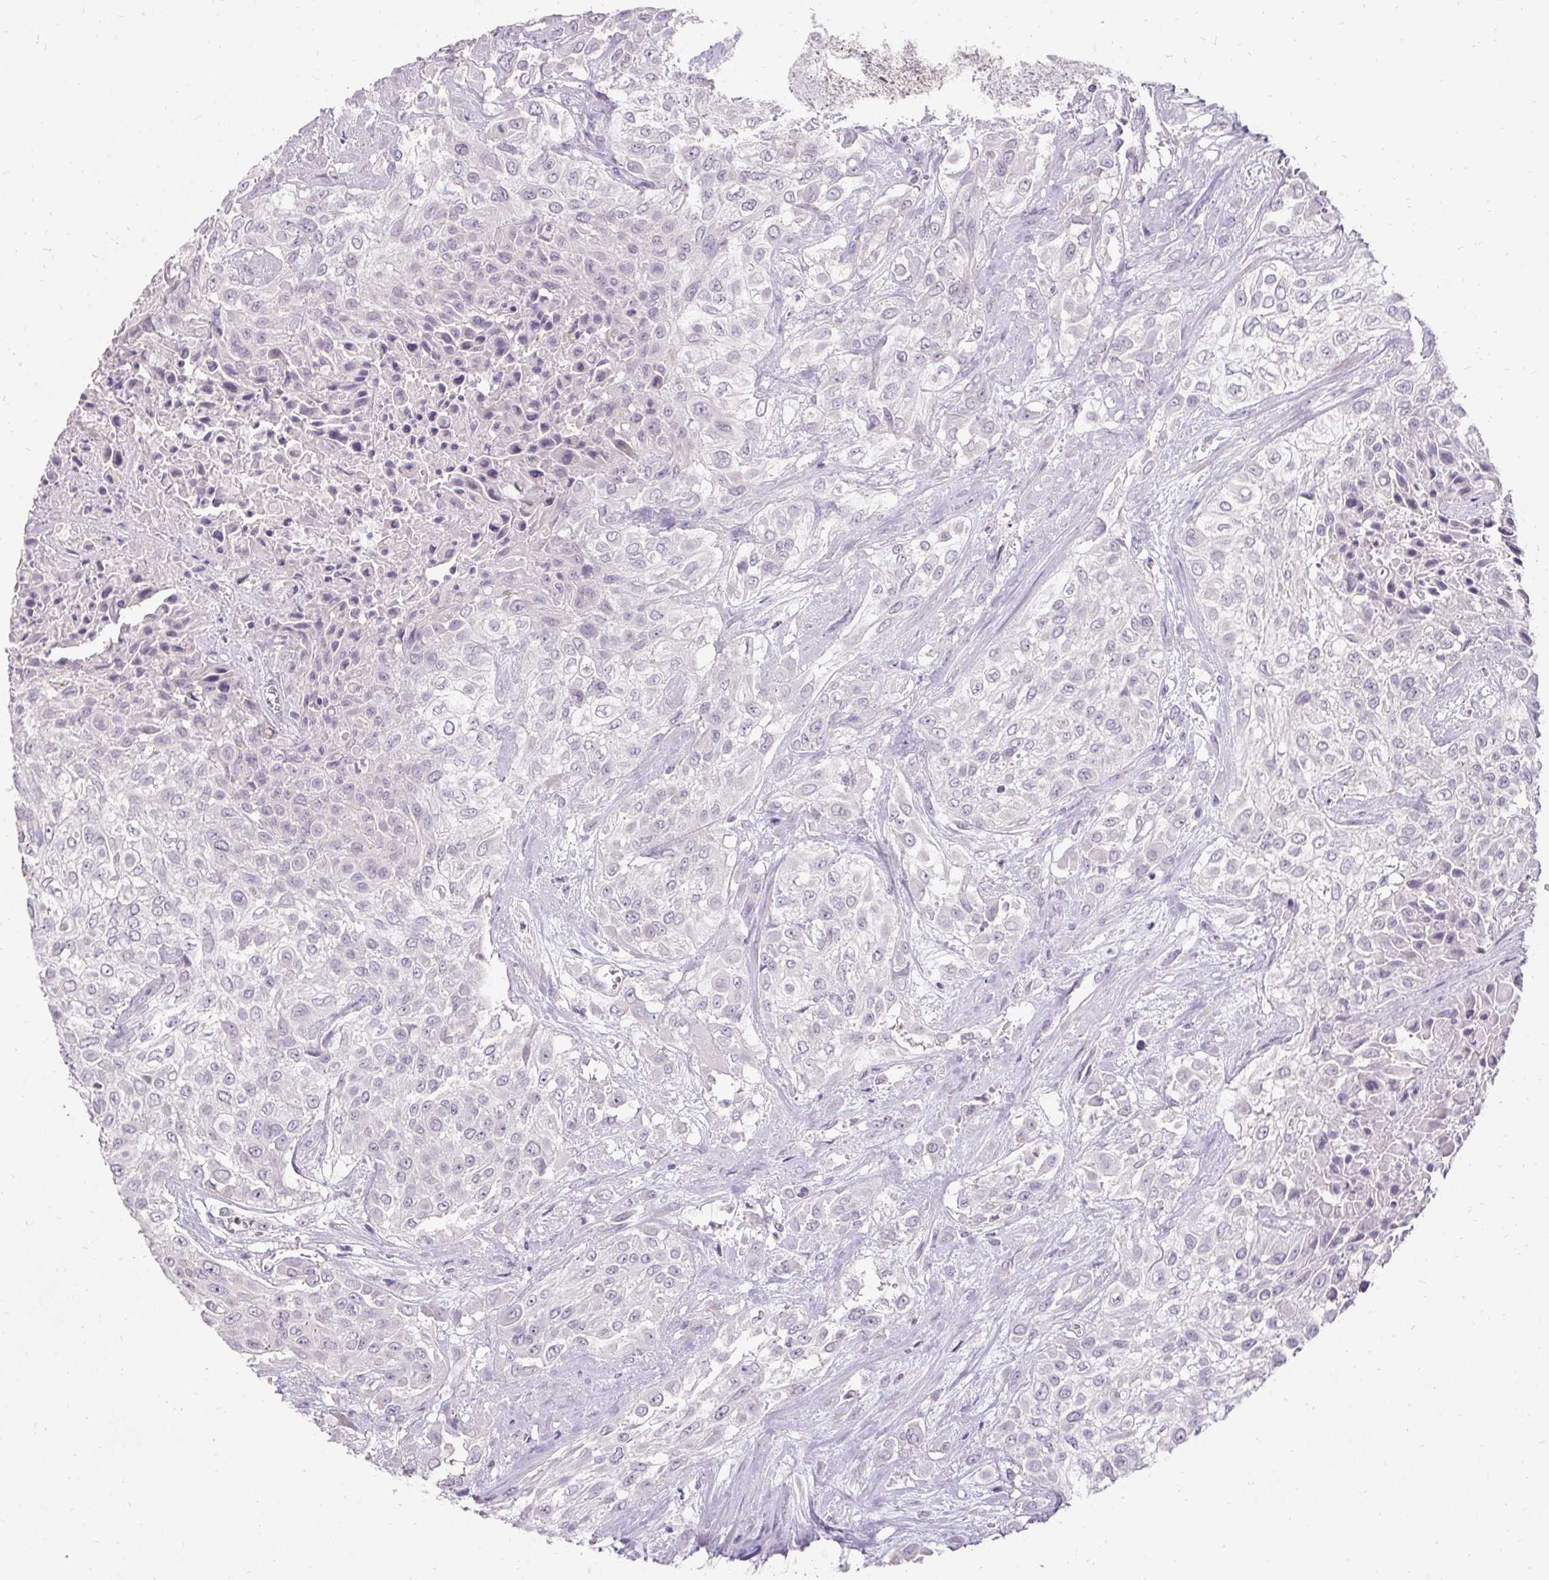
{"staining": {"intensity": "negative", "quantity": "none", "location": "none"}, "tissue": "urothelial cancer", "cell_type": "Tumor cells", "image_type": "cancer", "snomed": [{"axis": "morphology", "description": "Urothelial carcinoma, High grade"}, {"axis": "topography", "description": "Urinary bladder"}], "caption": "Immunohistochemical staining of urothelial cancer demonstrates no significant positivity in tumor cells. (Immunohistochemistry, brightfield microscopy, high magnification).", "gene": "HSD17B3", "patient": {"sex": "male", "age": 57}}